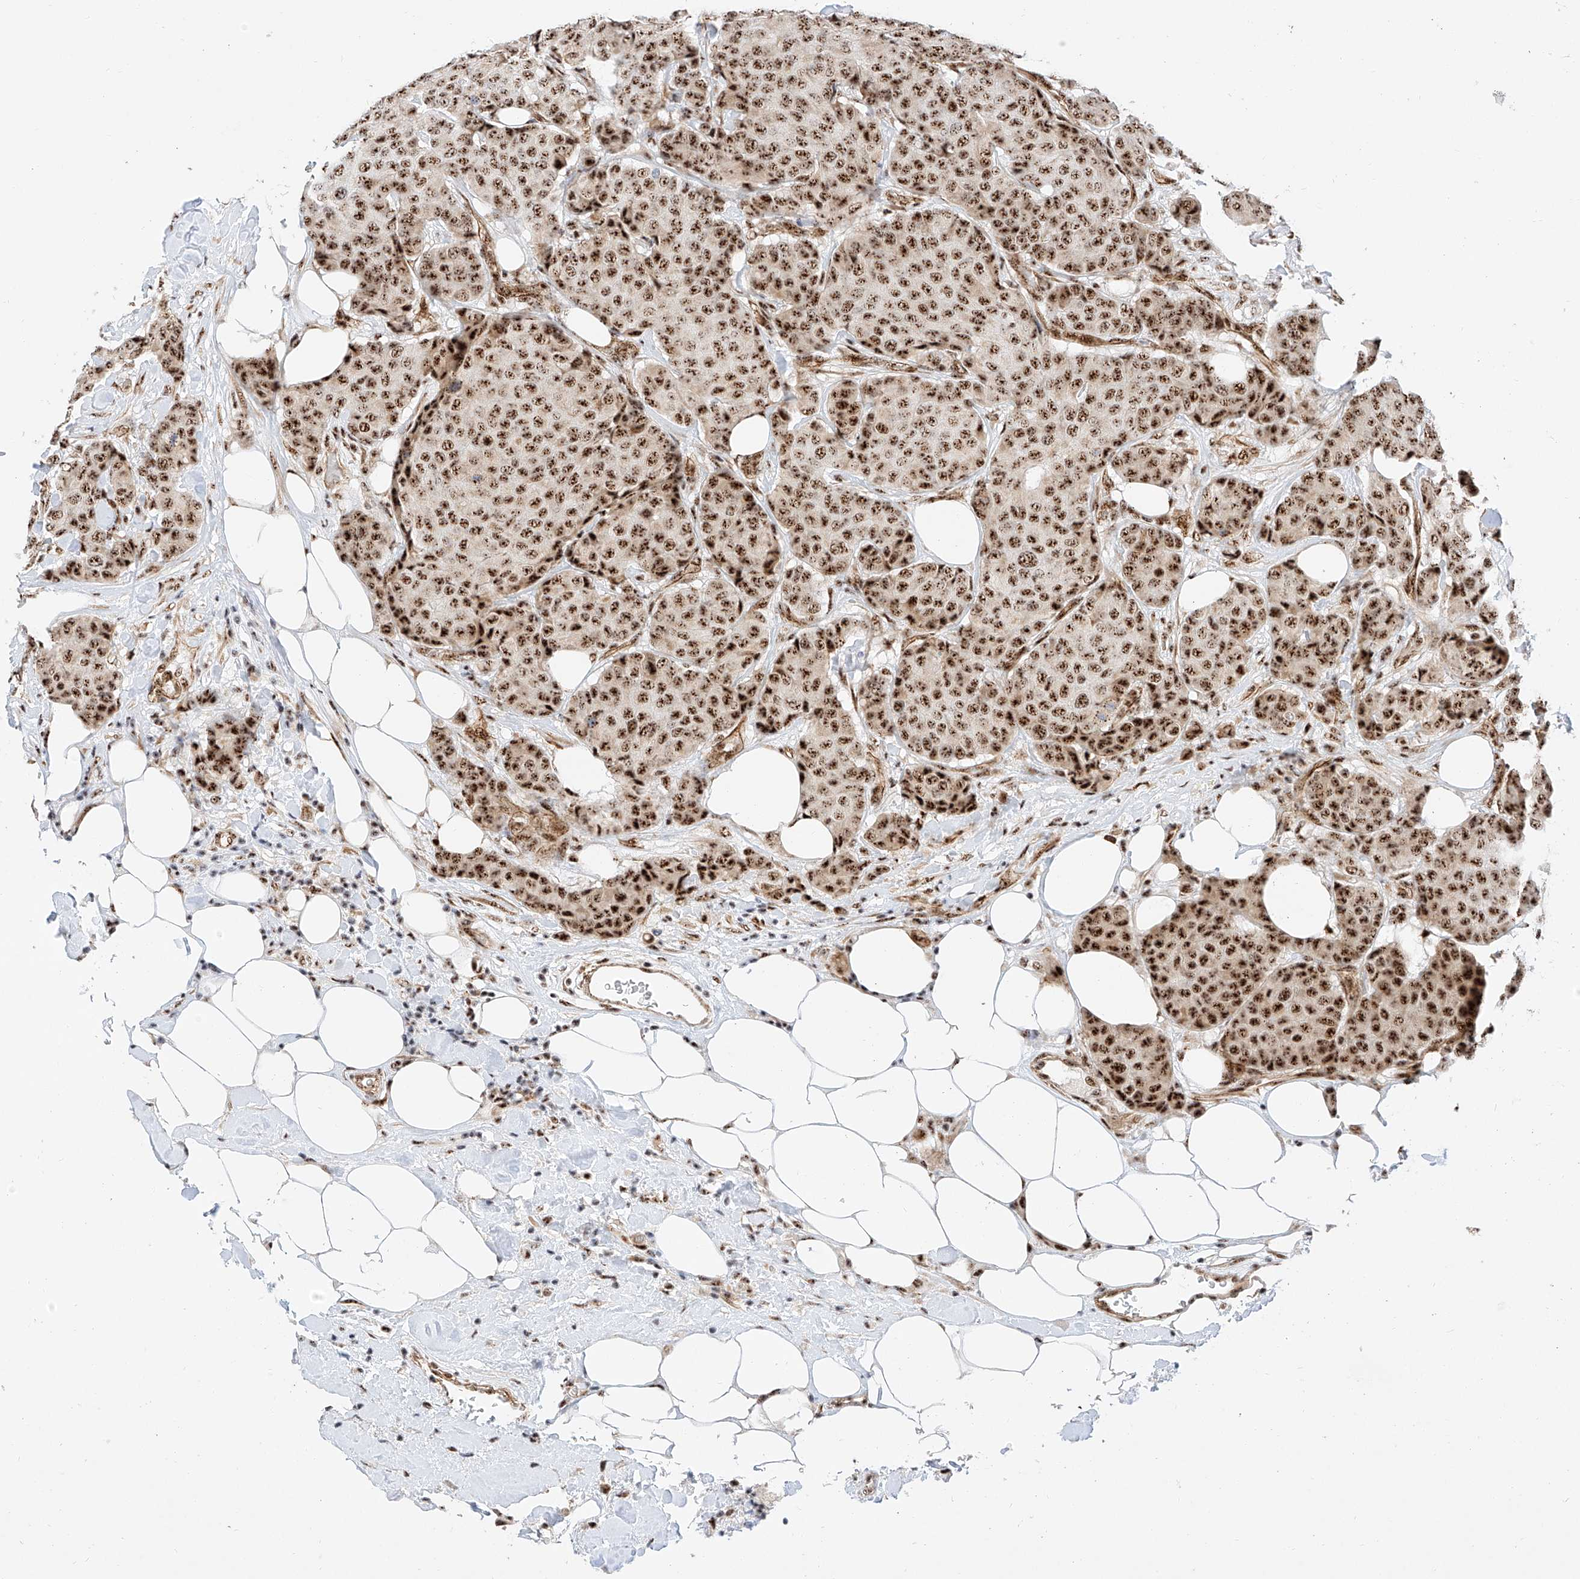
{"staining": {"intensity": "strong", "quantity": ">75%", "location": "nuclear"}, "tissue": "breast cancer", "cell_type": "Tumor cells", "image_type": "cancer", "snomed": [{"axis": "morphology", "description": "Duct carcinoma"}, {"axis": "topography", "description": "Breast"}], "caption": "Immunohistochemistry (IHC) of human breast cancer (infiltrating ductal carcinoma) exhibits high levels of strong nuclear staining in approximately >75% of tumor cells.", "gene": "ATXN7L2", "patient": {"sex": "female", "age": 75}}